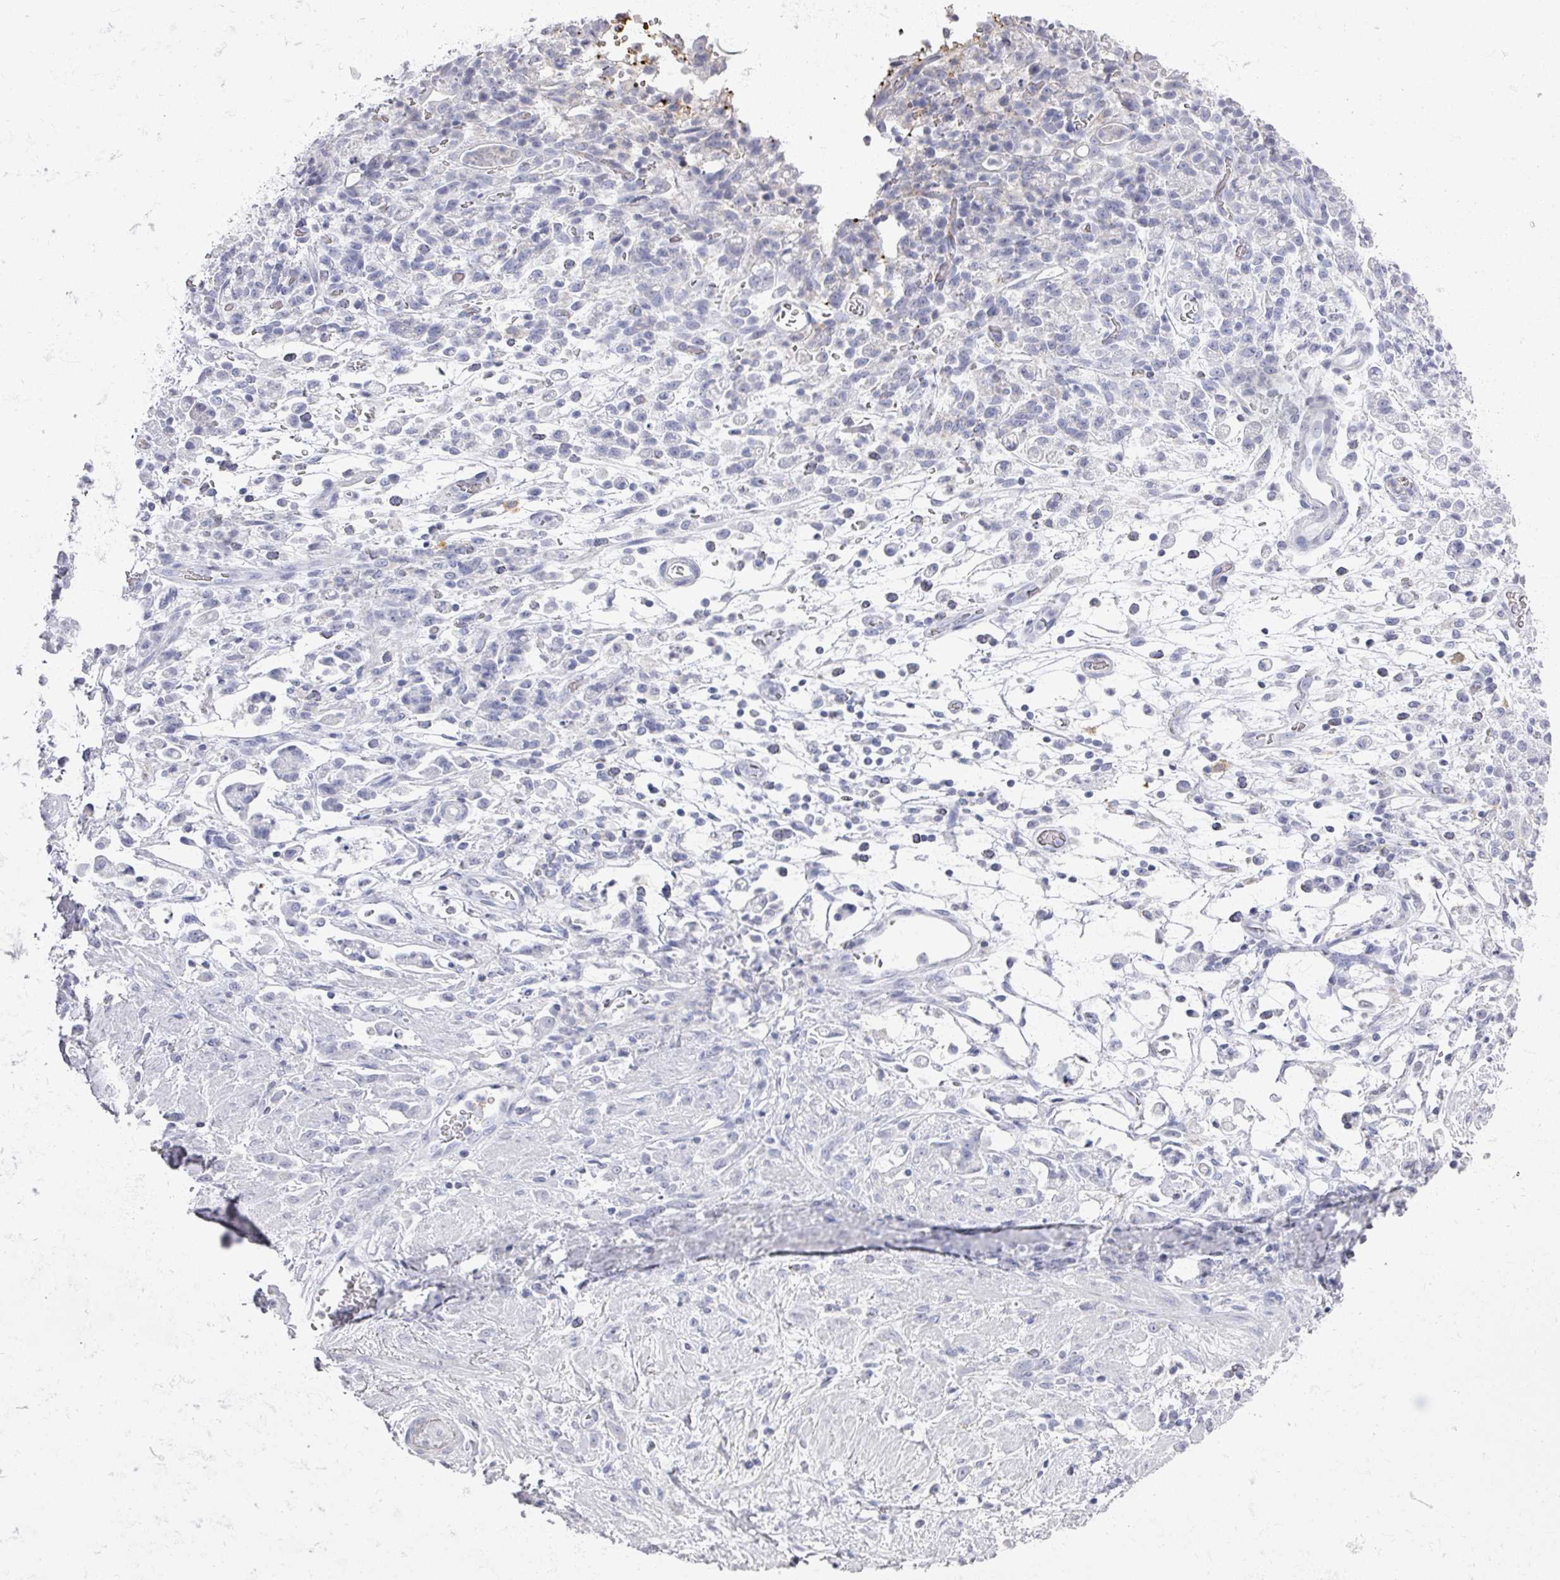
{"staining": {"intensity": "negative", "quantity": "none", "location": "none"}, "tissue": "stomach cancer", "cell_type": "Tumor cells", "image_type": "cancer", "snomed": [{"axis": "morphology", "description": "Adenocarcinoma, NOS"}, {"axis": "topography", "description": "Stomach"}], "caption": "Human stomach adenocarcinoma stained for a protein using immunohistochemistry (IHC) shows no staining in tumor cells.", "gene": "OMG", "patient": {"sex": "female", "age": 60}}